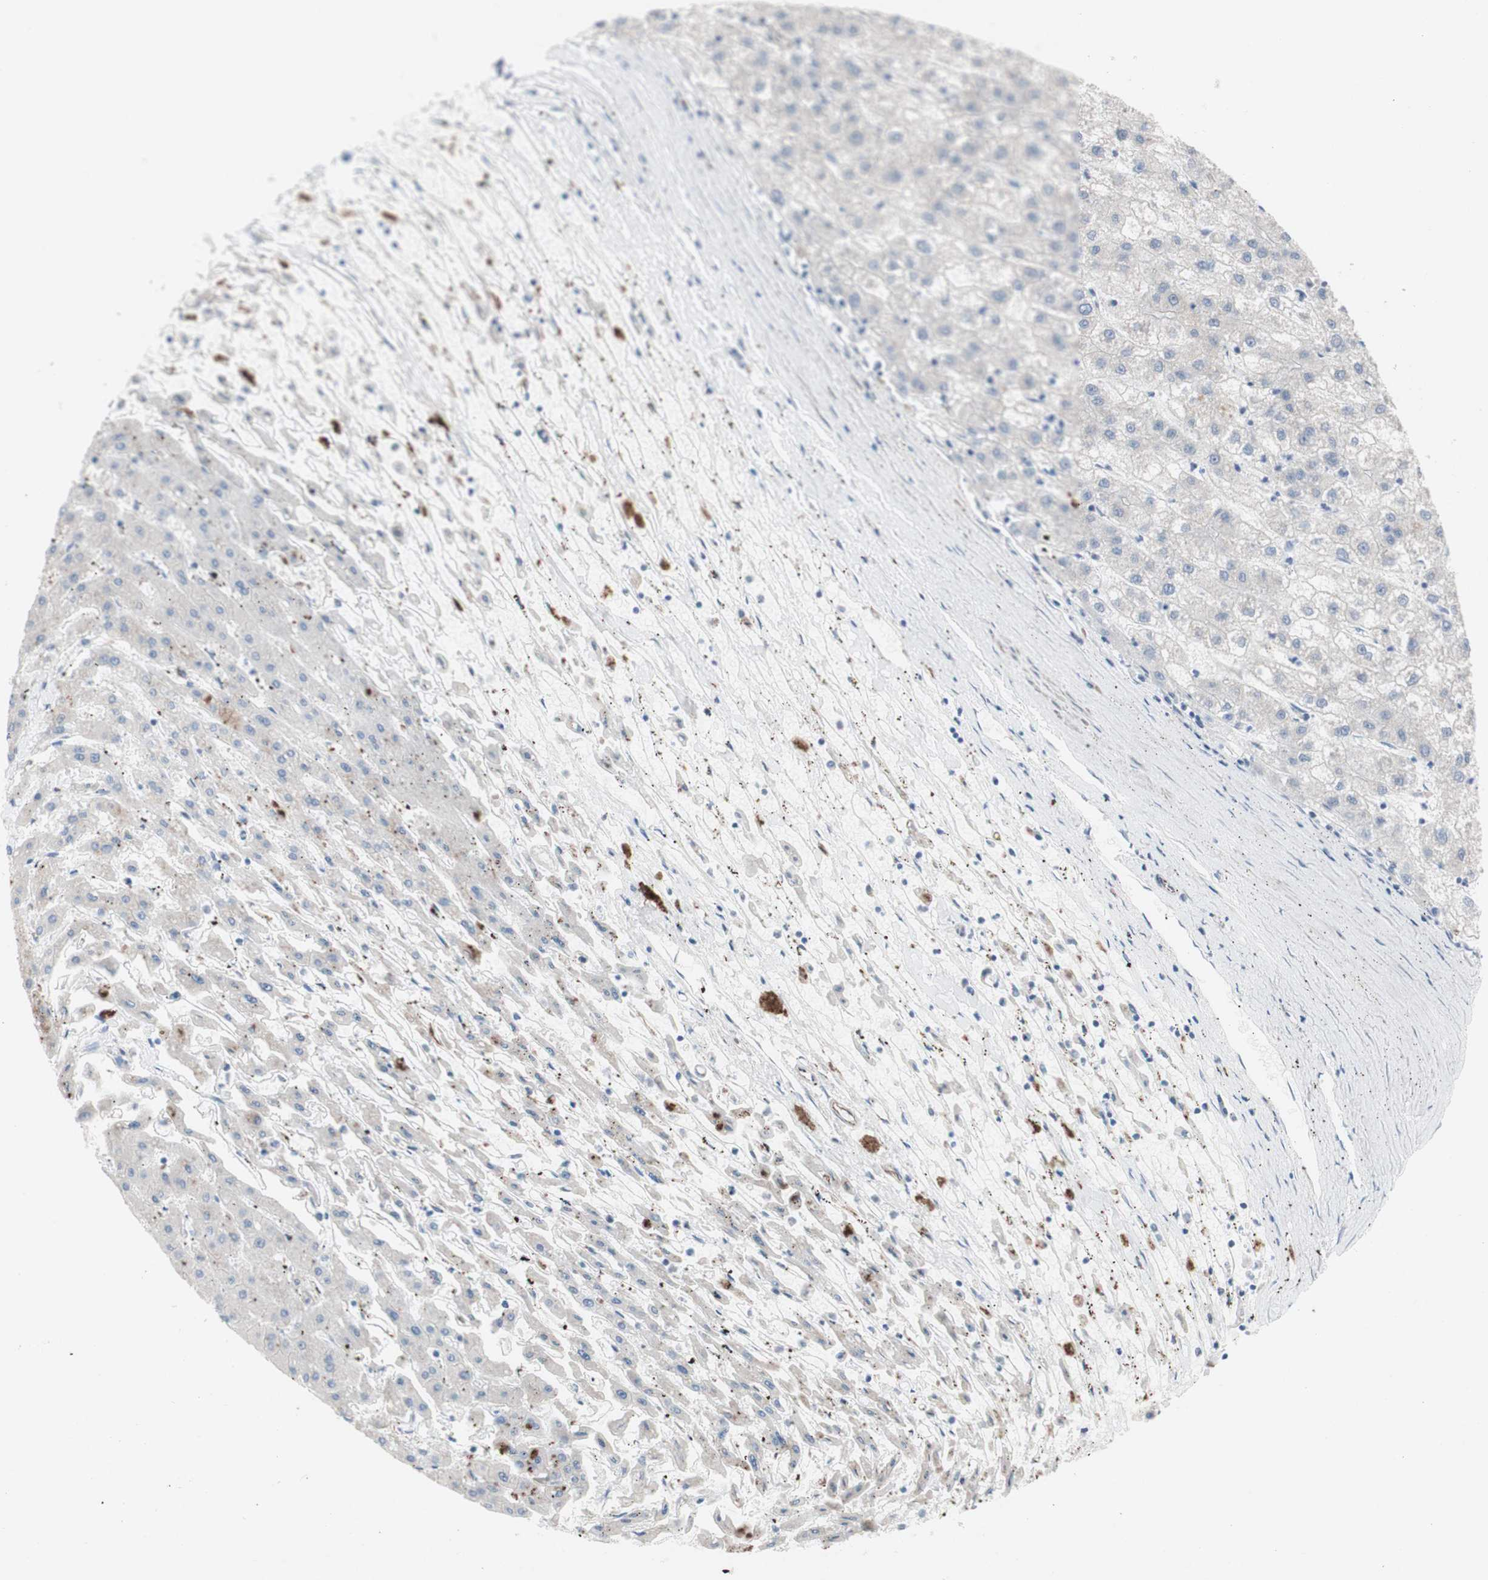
{"staining": {"intensity": "negative", "quantity": "none", "location": "none"}, "tissue": "liver cancer", "cell_type": "Tumor cells", "image_type": "cancer", "snomed": [{"axis": "morphology", "description": "Carcinoma, Hepatocellular, NOS"}, {"axis": "topography", "description": "Liver"}], "caption": "Micrograph shows no significant protein staining in tumor cells of liver cancer (hepatocellular carcinoma).", "gene": "AGPAT5", "patient": {"sex": "male", "age": 72}}